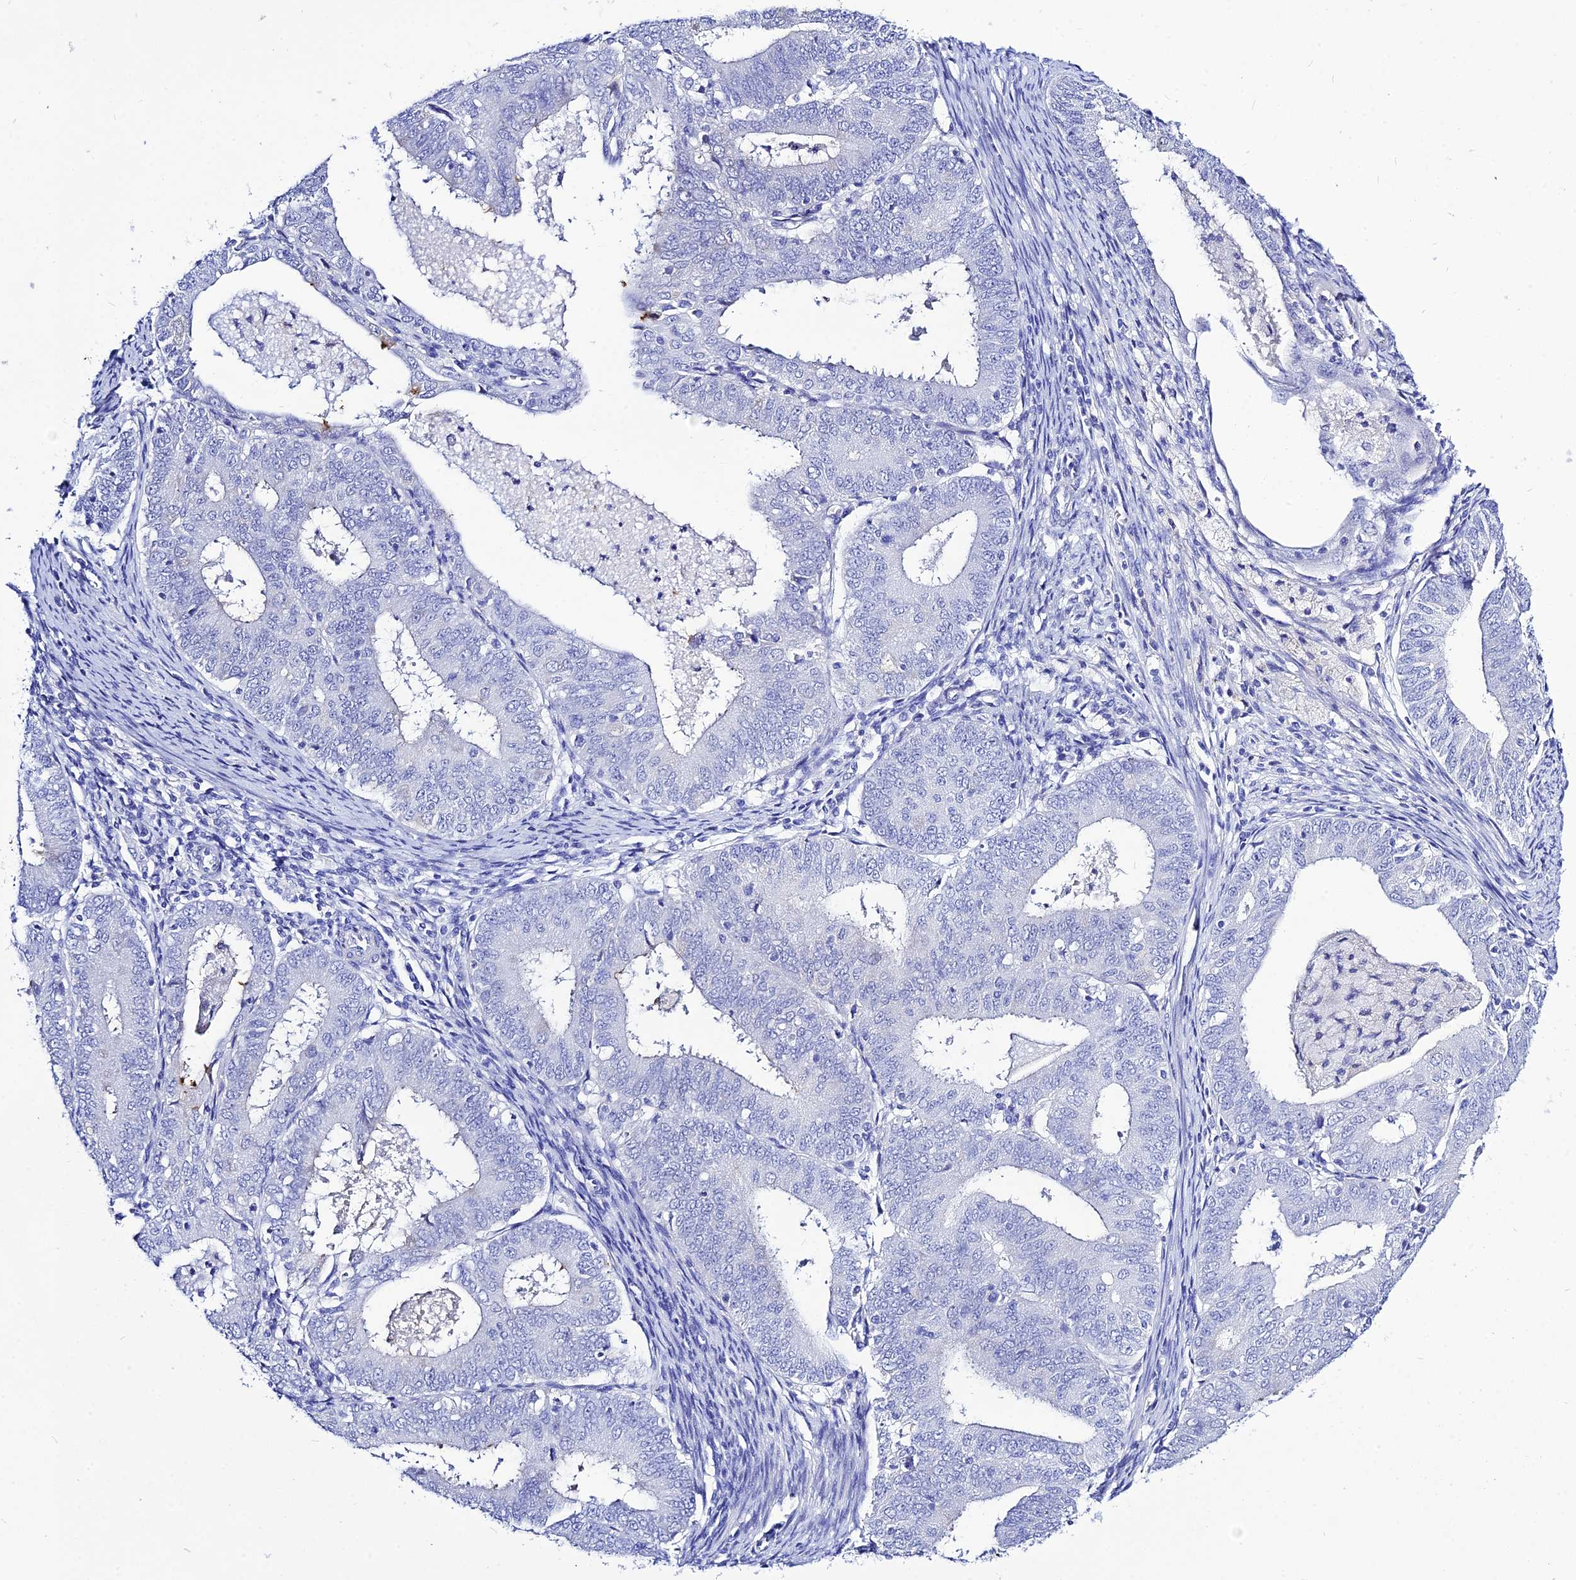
{"staining": {"intensity": "negative", "quantity": "none", "location": "none"}, "tissue": "endometrial cancer", "cell_type": "Tumor cells", "image_type": "cancer", "snomed": [{"axis": "morphology", "description": "Adenocarcinoma, NOS"}, {"axis": "topography", "description": "Endometrium"}], "caption": "High power microscopy image of an immunohistochemistry photomicrograph of adenocarcinoma (endometrial), revealing no significant positivity in tumor cells. The staining was performed using DAB (3,3'-diaminobenzidine) to visualize the protein expression in brown, while the nuclei were stained in blue with hematoxylin (Magnification: 20x).", "gene": "DEFB107A", "patient": {"sex": "female", "age": 57}}